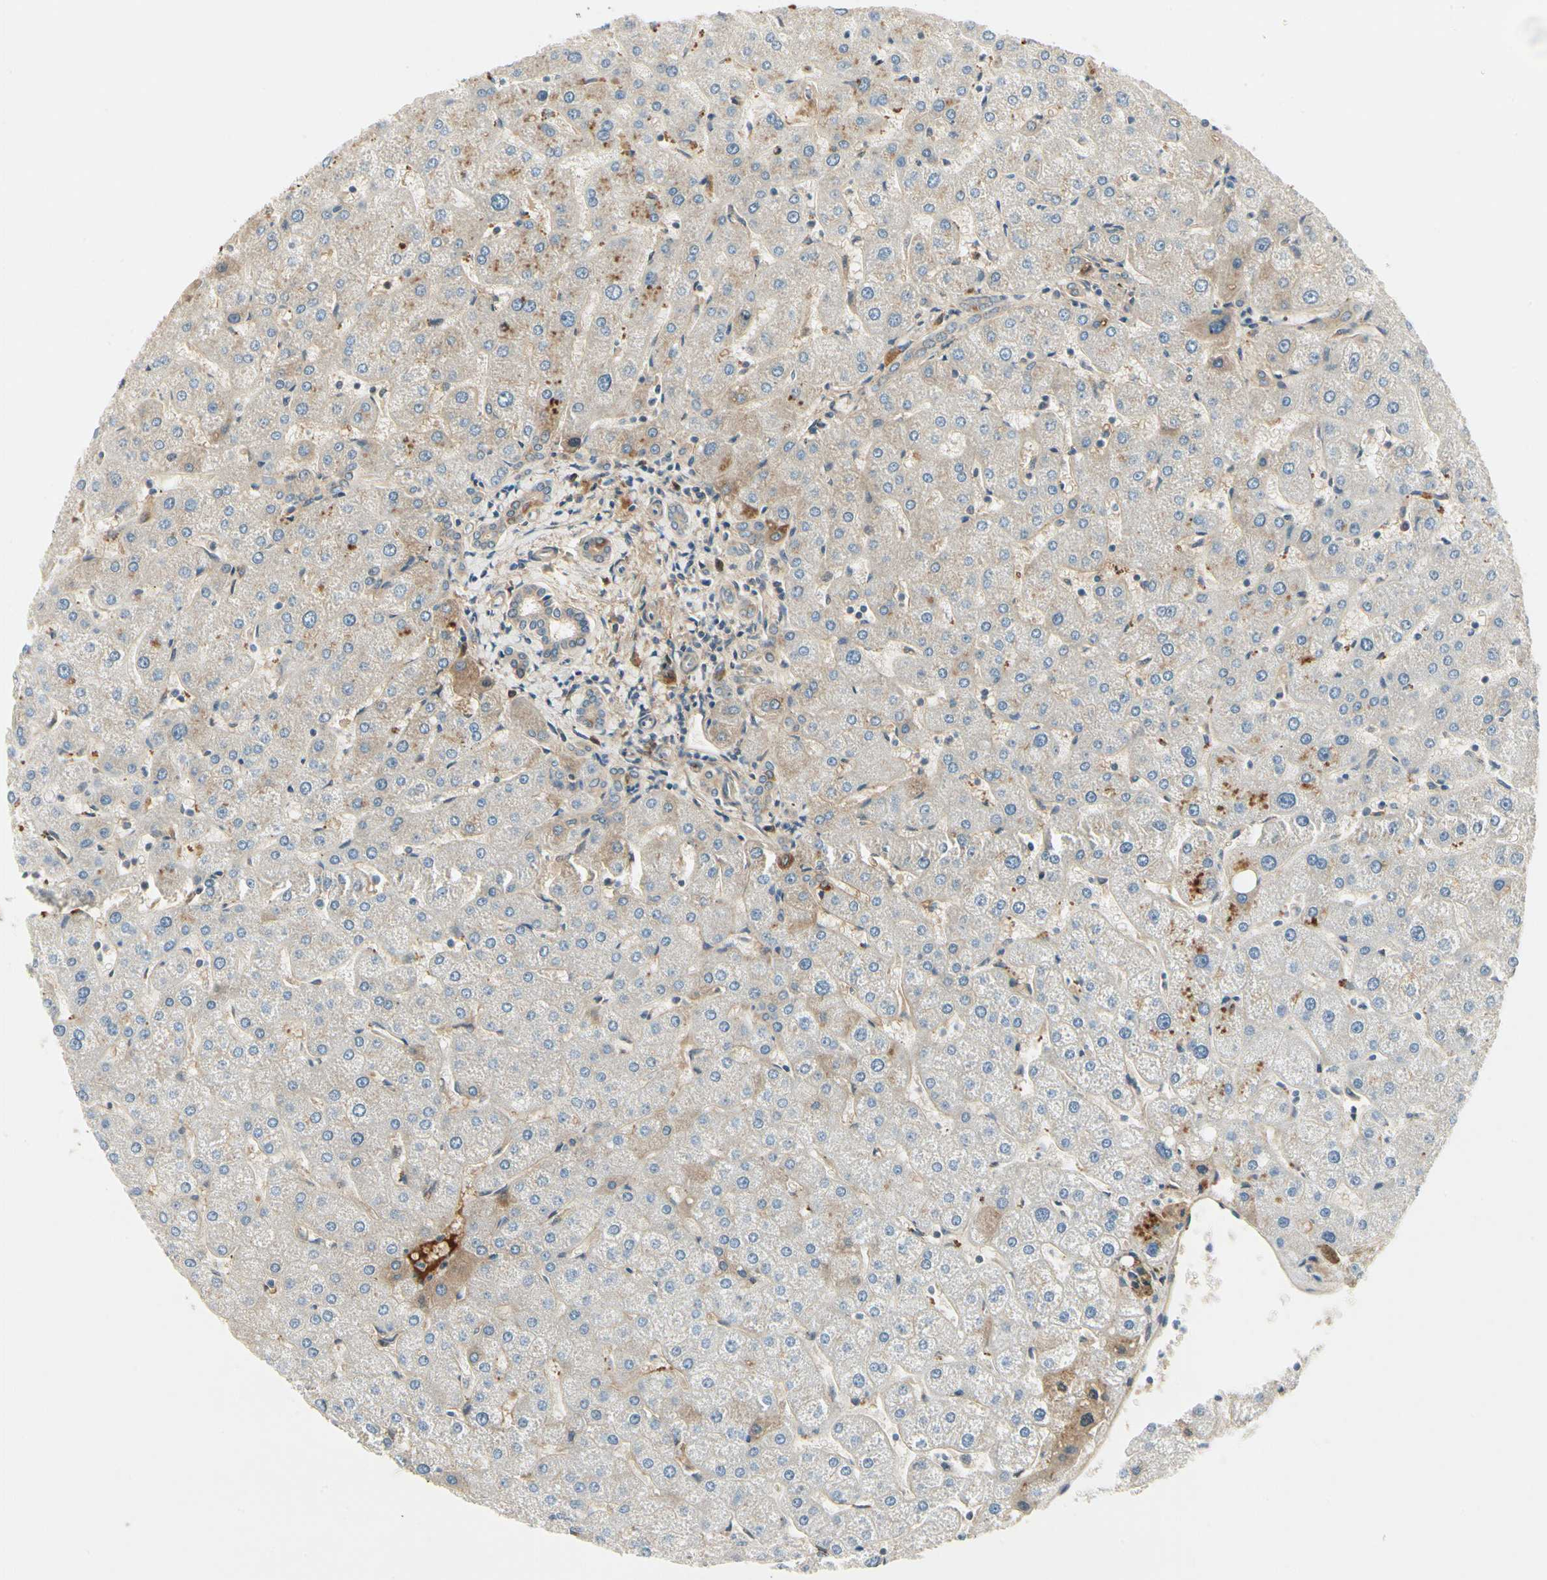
{"staining": {"intensity": "weak", "quantity": ">75%", "location": "cytoplasmic/membranous"}, "tissue": "liver", "cell_type": "Cholangiocytes", "image_type": "normal", "snomed": [{"axis": "morphology", "description": "Normal tissue, NOS"}, {"axis": "topography", "description": "Liver"}], "caption": "A high-resolution micrograph shows immunohistochemistry staining of normal liver, which exhibits weak cytoplasmic/membranous expression in about >75% of cholangiocytes. Using DAB (3,3'-diaminobenzidine) (brown) and hematoxylin (blue) stains, captured at high magnification using brightfield microscopy.", "gene": "EPHB3", "patient": {"sex": "male", "age": 67}}